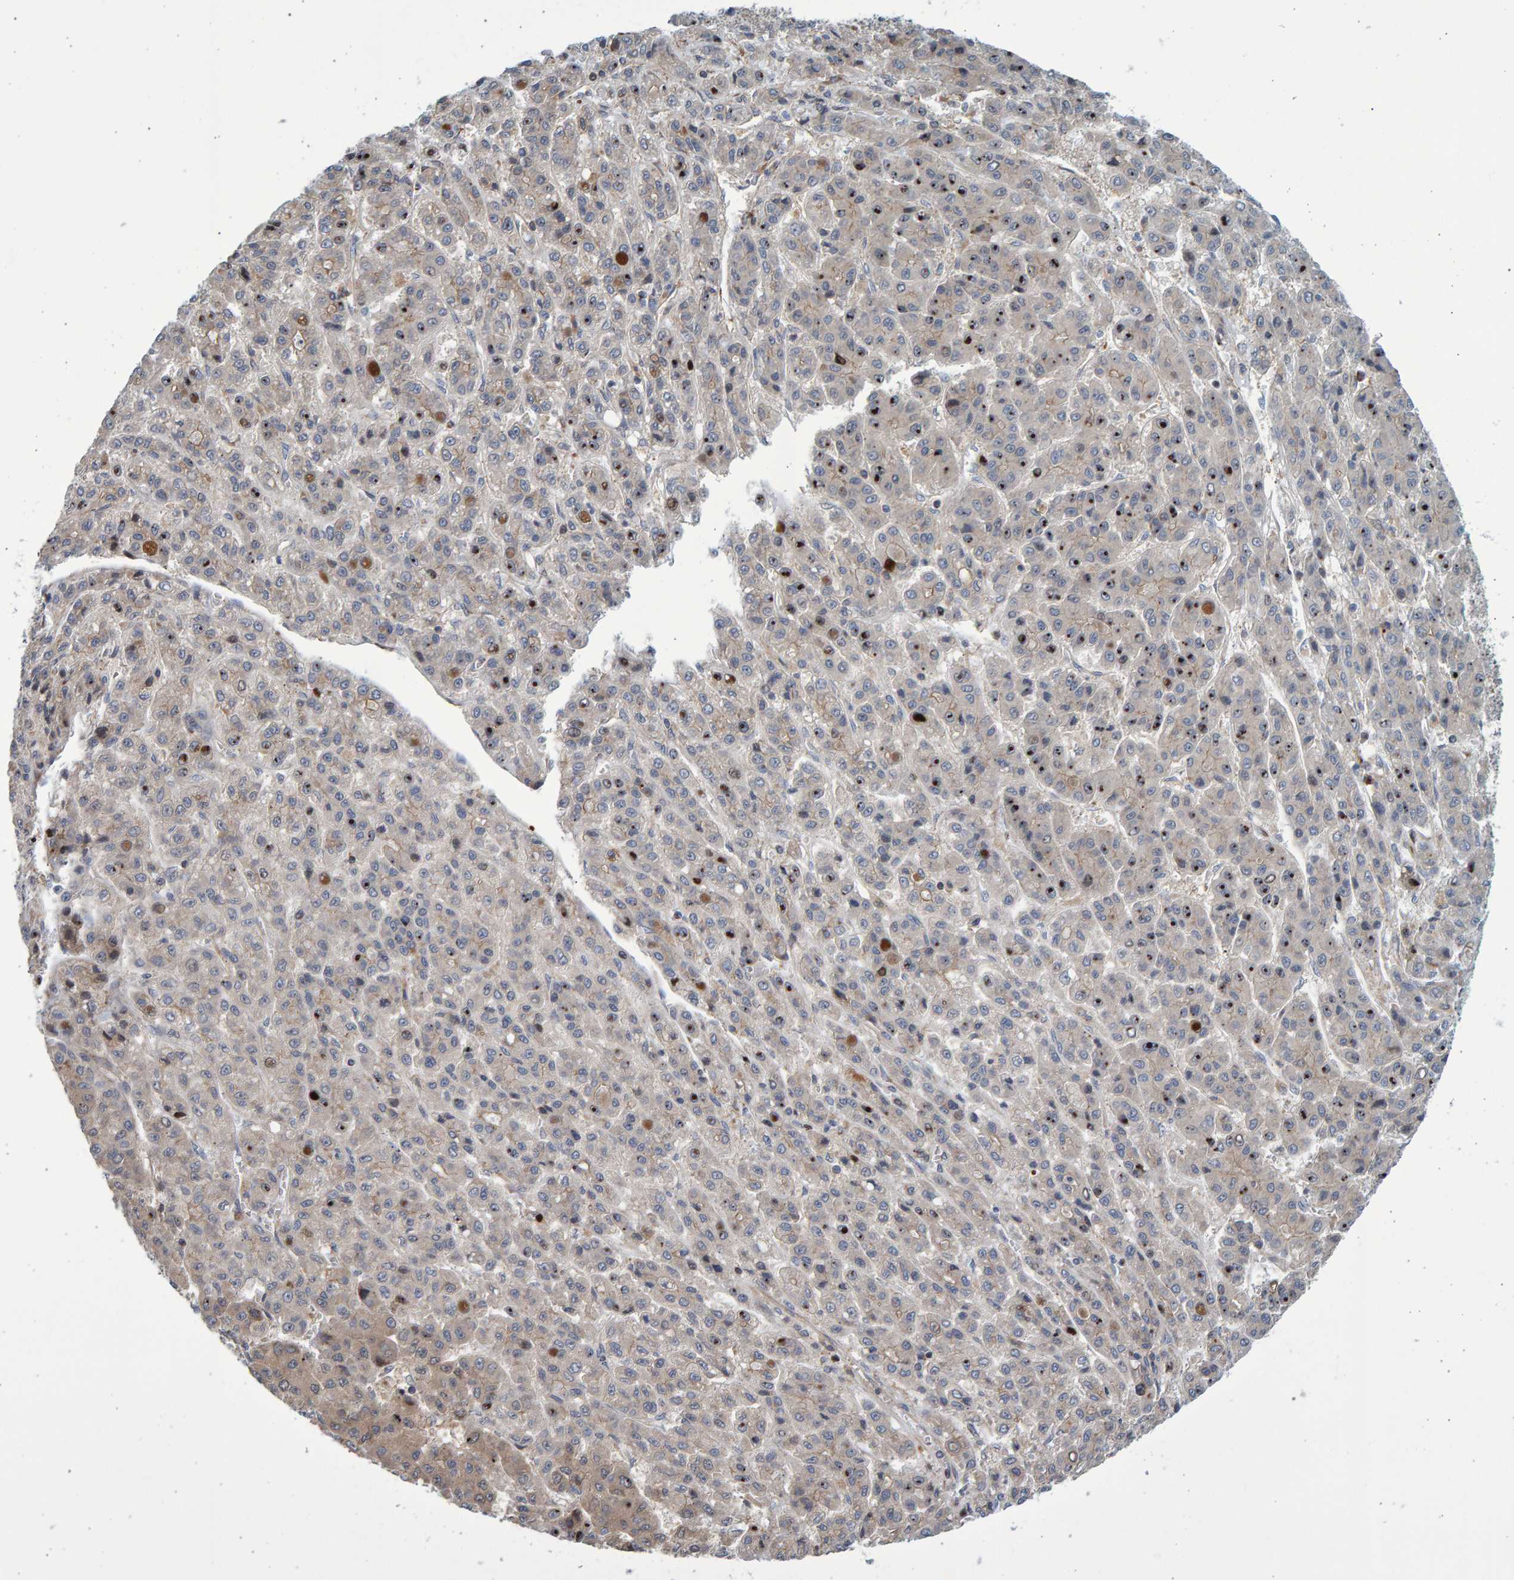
{"staining": {"intensity": "moderate", "quantity": "25%-75%", "location": "cytoplasmic/membranous"}, "tissue": "liver cancer", "cell_type": "Tumor cells", "image_type": "cancer", "snomed": [{"axis": "morphology", "description": "Carcinoma, Hepatocellular, NOS"}, {"axis": "topography", "description": "Liver"}], "caption": "Immunohistochemistry (IHC) (DAB) staining of liver cancer shows moderate cytoplasmic/membranous protein positivity in approximately 25%-75% of tumor cells. Ihc stains the protein of interest in brown and the nuclei are stained blue.", "gene": "LRBA", "patient": {"sex": "male", "age": 70}}